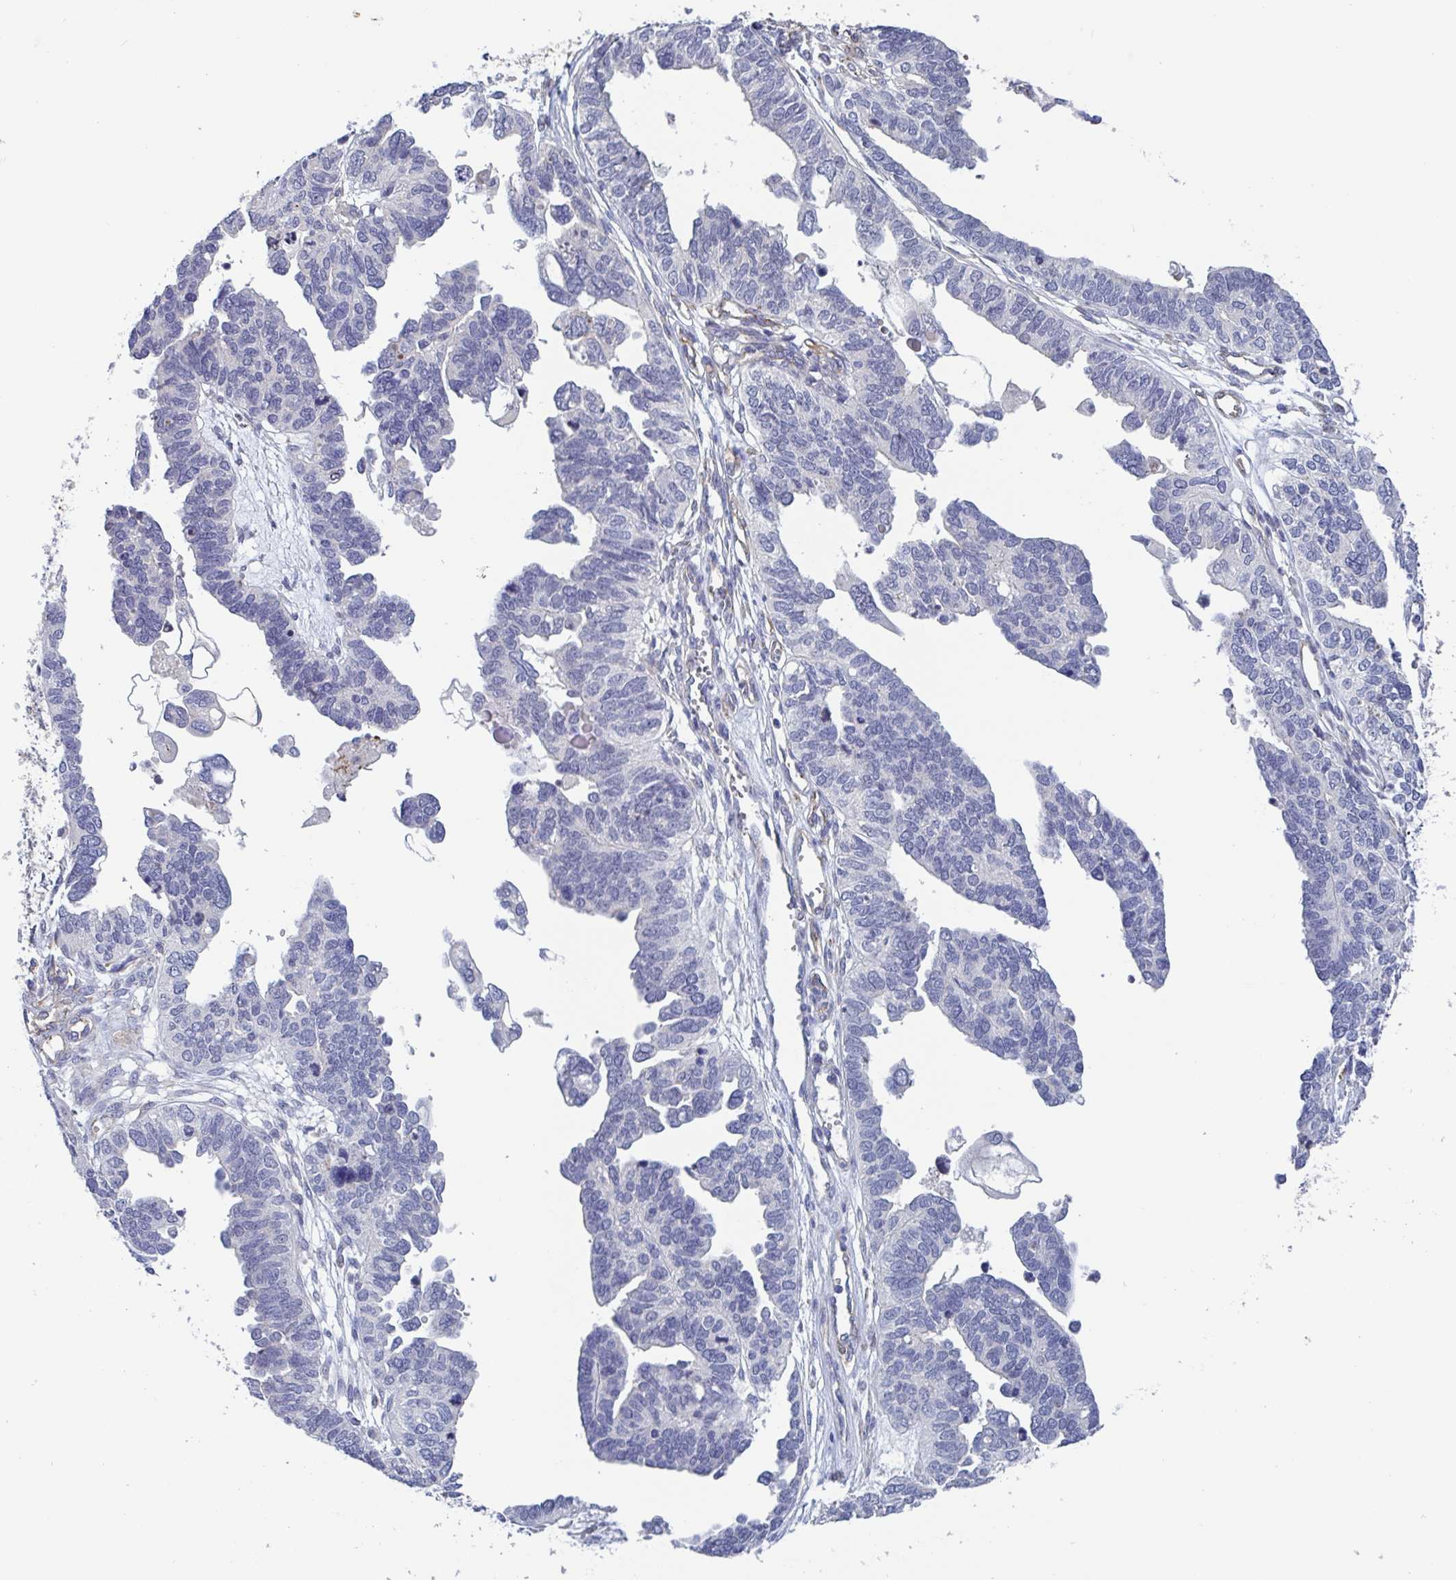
{"staining": {"intensity": "negative", "quantity": "none", "location": "none"}, "tissue": "ovarian cancer", "cell_type": "Tumor cells", "image_type": "cancer", "snomed": [{"axis": "morphology", "description": "Cystadenocarcinoma, serous, NOS"}, {"axis": "topography", "description": "Ovary"}], "caption": "Immunohistochemistry (IHC) of ovarian cancer (serous cystadenocarcinoma) shows no expression in tumor cells.", "gene": "ST14", "patient": {"sex": "female", "age": 51}}